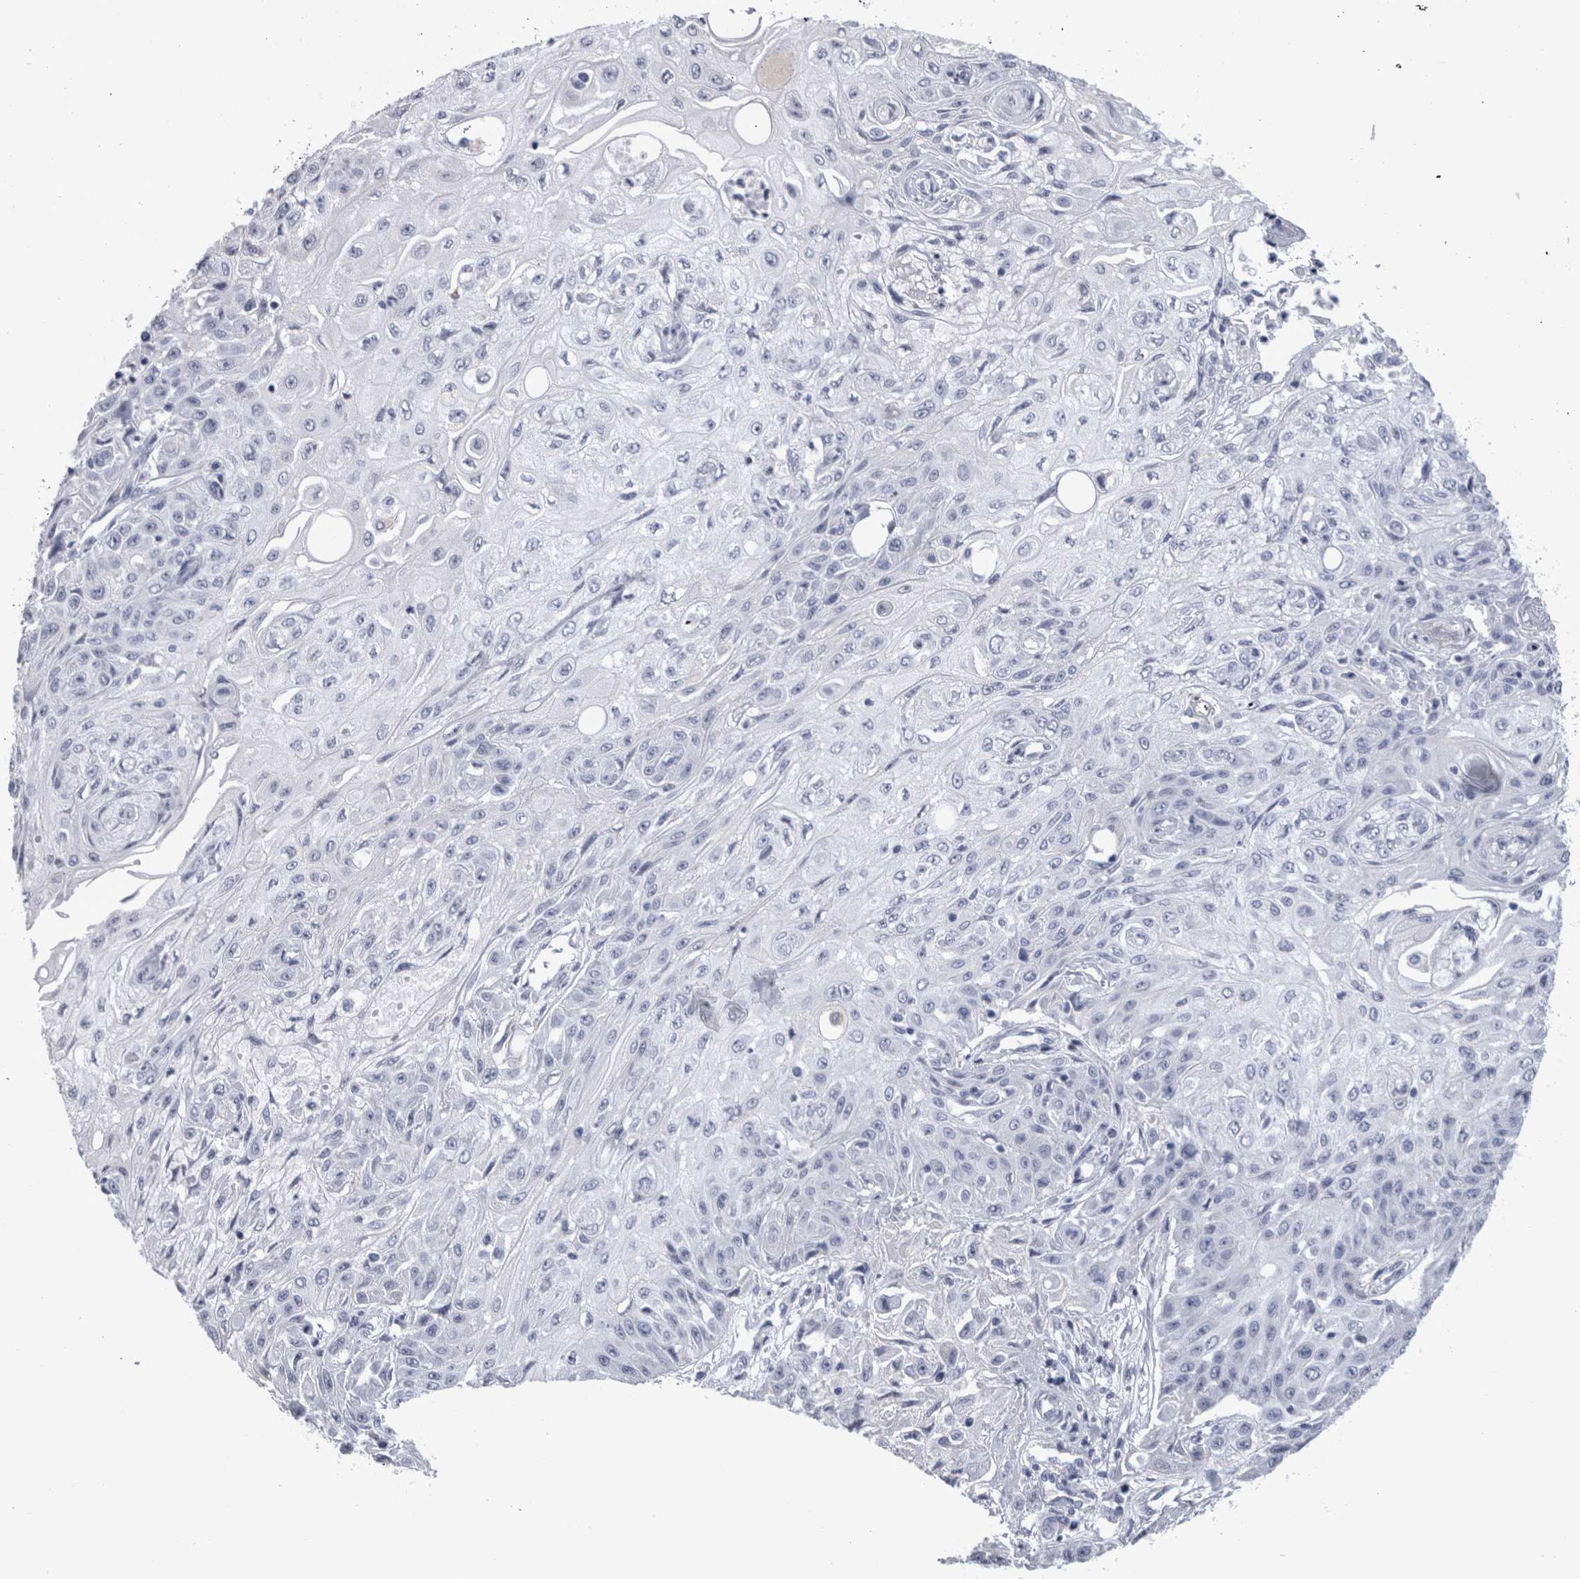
{"staining": {"intensity": "negative", "quantity": "none", "location": "none"}, "tissue": "skin cancer", "cell_type": "Tumor cells", "image_type": "cancer", "snomed": [{"axis": "morphology", "description": "Squamous cell carcinoma, NOS"}, {"axis": "morphology", "description": "Squamous cell carcinoma, metastatic, NOS"}, {"axis": "topography", "description": "Skin"}, {"axis": "topography", "description": "Lymph node"}], "caption": "Immunohistochemical staining of human metastatic squamous cell carcinoma (skin) displays no significant positivity in tumor cells. (DAB immunohistochemistry (IHC) with hematoxylin counter stain).", "gene": "PAX5", "patient": {"sex": "male", "age": 75}}